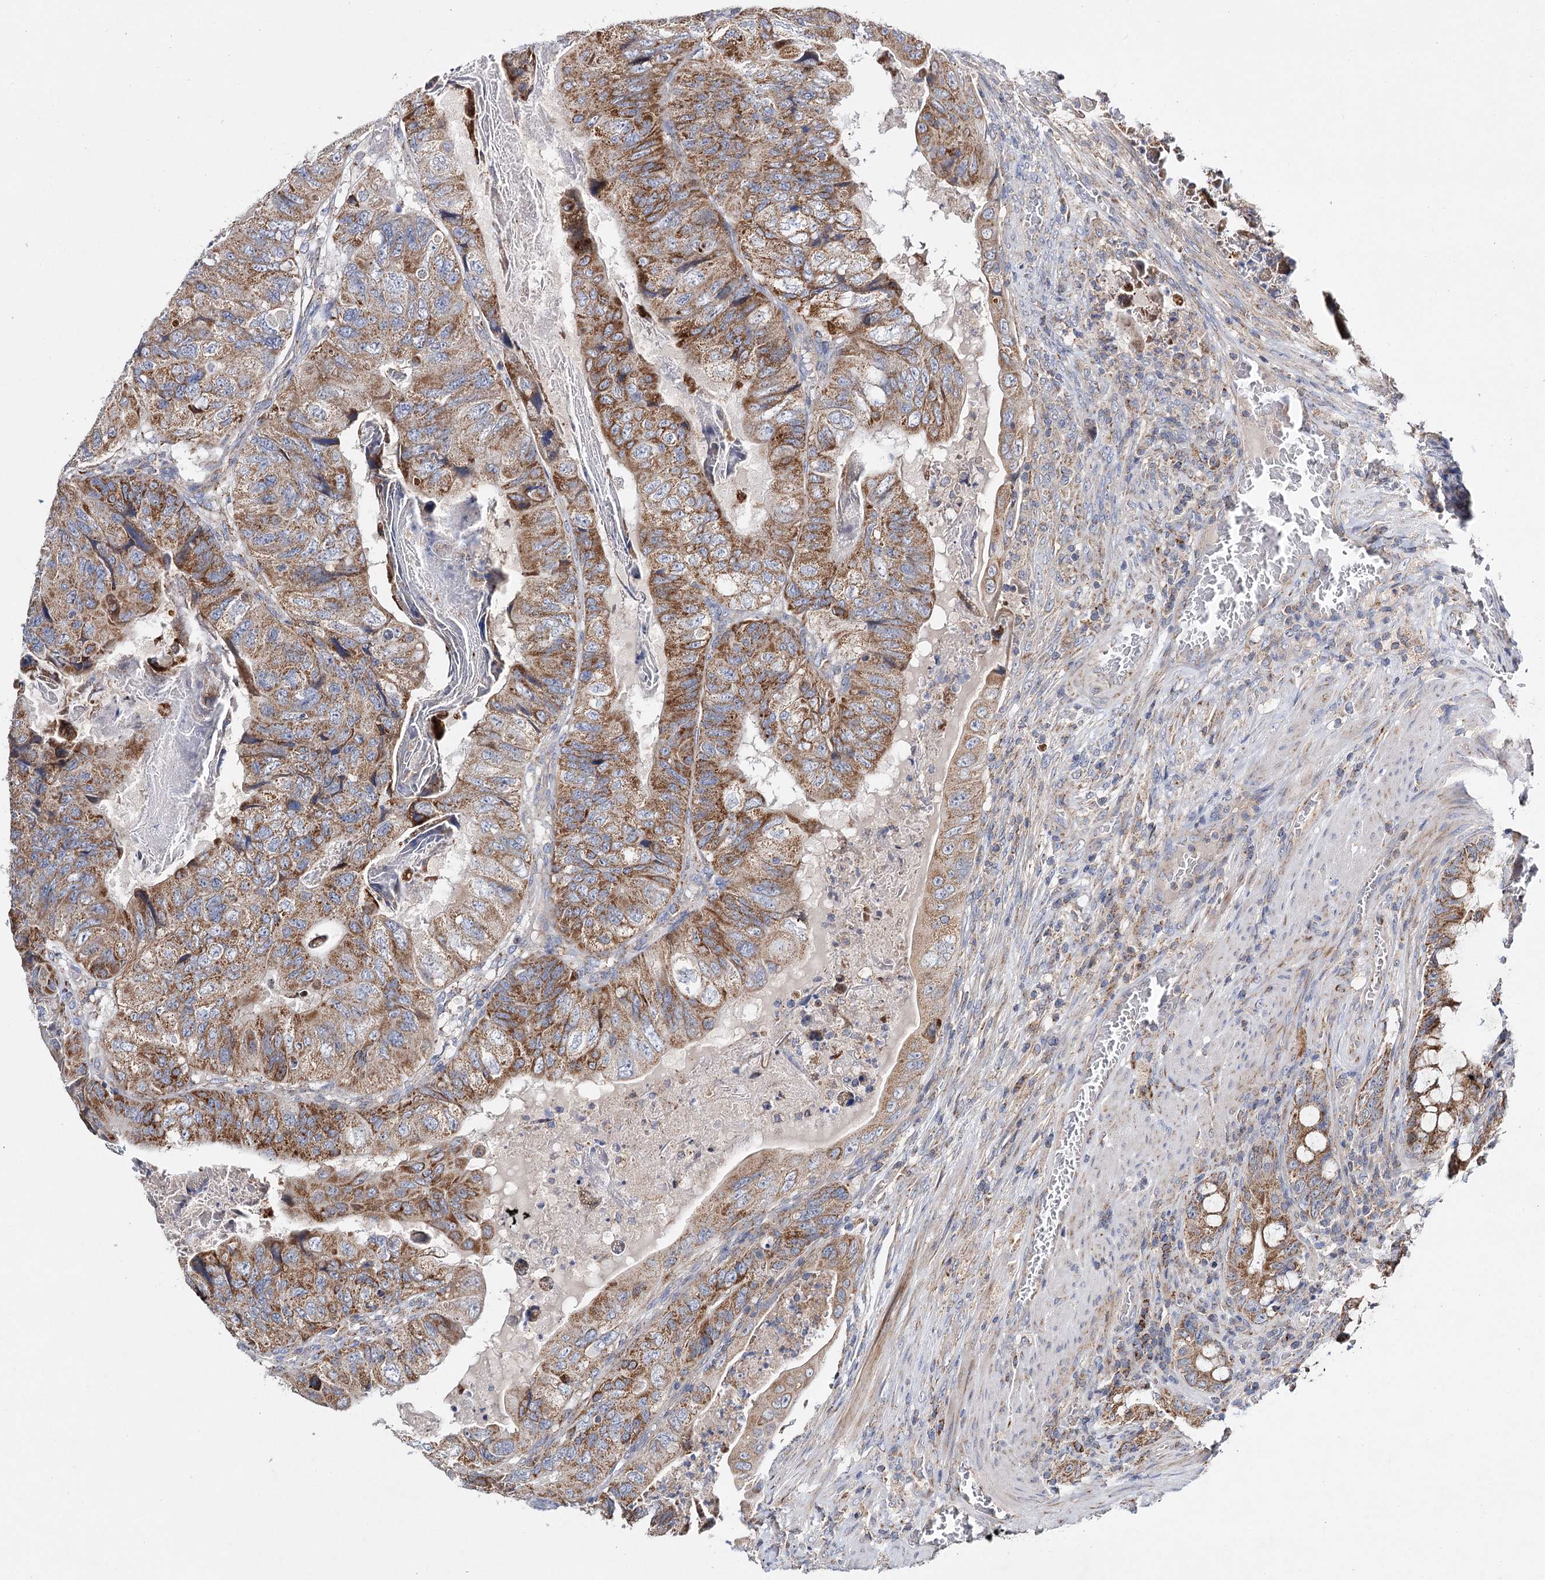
{"staining": {"intensity": "moderate", "quantity": ">75%", "location": "cytoplasmic/membranous"}, "tissue": "colorectal cancer", "cell_type": "Tumor cells", "image_type": "cancer", "snomed": [{"axis": "morphology", "description": "Adenocarcinoma, NOS"}, {"axis": "topography", "description": "Rectum"}], "caption": "Immunohistochemistry (IHC) micrograph of neoplastic tissue: human adenocarcinoma (colorectal) stained using immunohistochemistry reveals medium levels of moderate protein expression localized specifically in the cytoplasmic/membranous of tumor cells, appearing as a cytoplasmic/membranous brown color.", "gene": "CFAP46", "patient": {"sex": "male", "age": 63}}